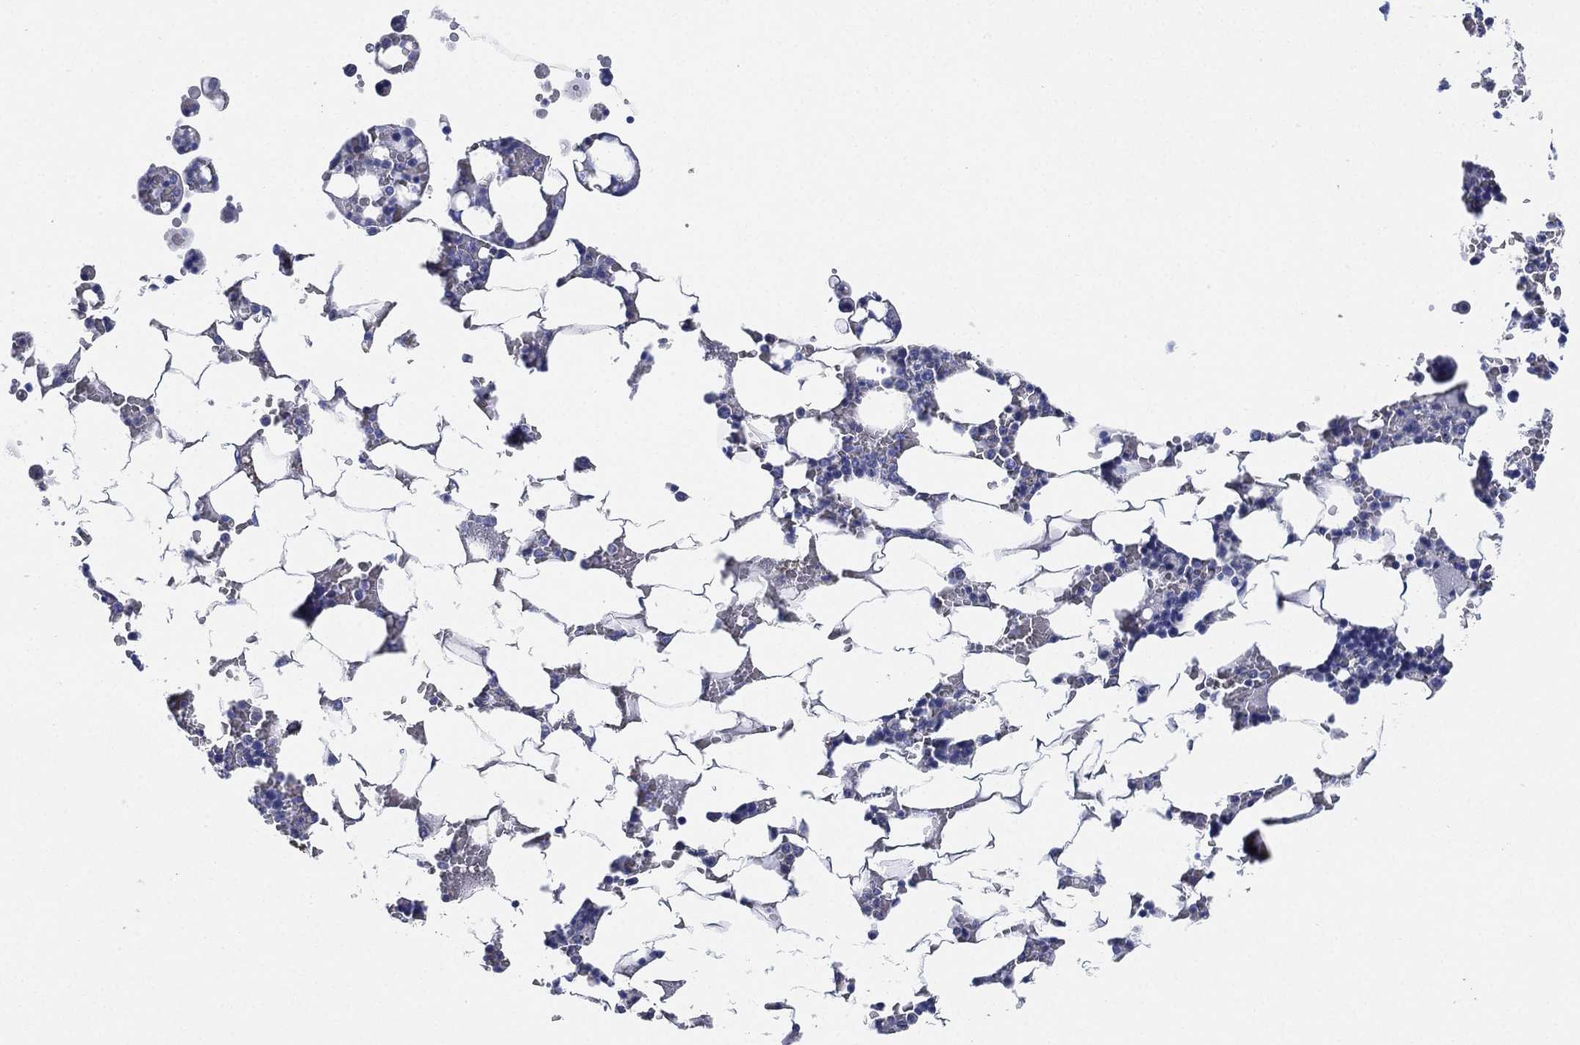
{"staining": {"intensity": "negative", "quantity": "none", "location": "none"}, "tissue": "bone marrow", "cell_type": "Hematopoietic cells", "image_type": "normal", "snomed": [{"axis": "morphology", "description": "Normal tissue, NOS"}, {"axis": "topography", "description": "Bone marrow"}], "caption": "The photomicrograph exhibits no significant expression in hematopoietic cells of bone marrow. (Stains: DAB (3,3'-diaminobenzidine) immunohistochemistry with hematoxylin counter stain, Microscopy: brightfield microscopy at high magnification).", "gene": "IYD", "patient": {"sex": "male", "age": 51}}